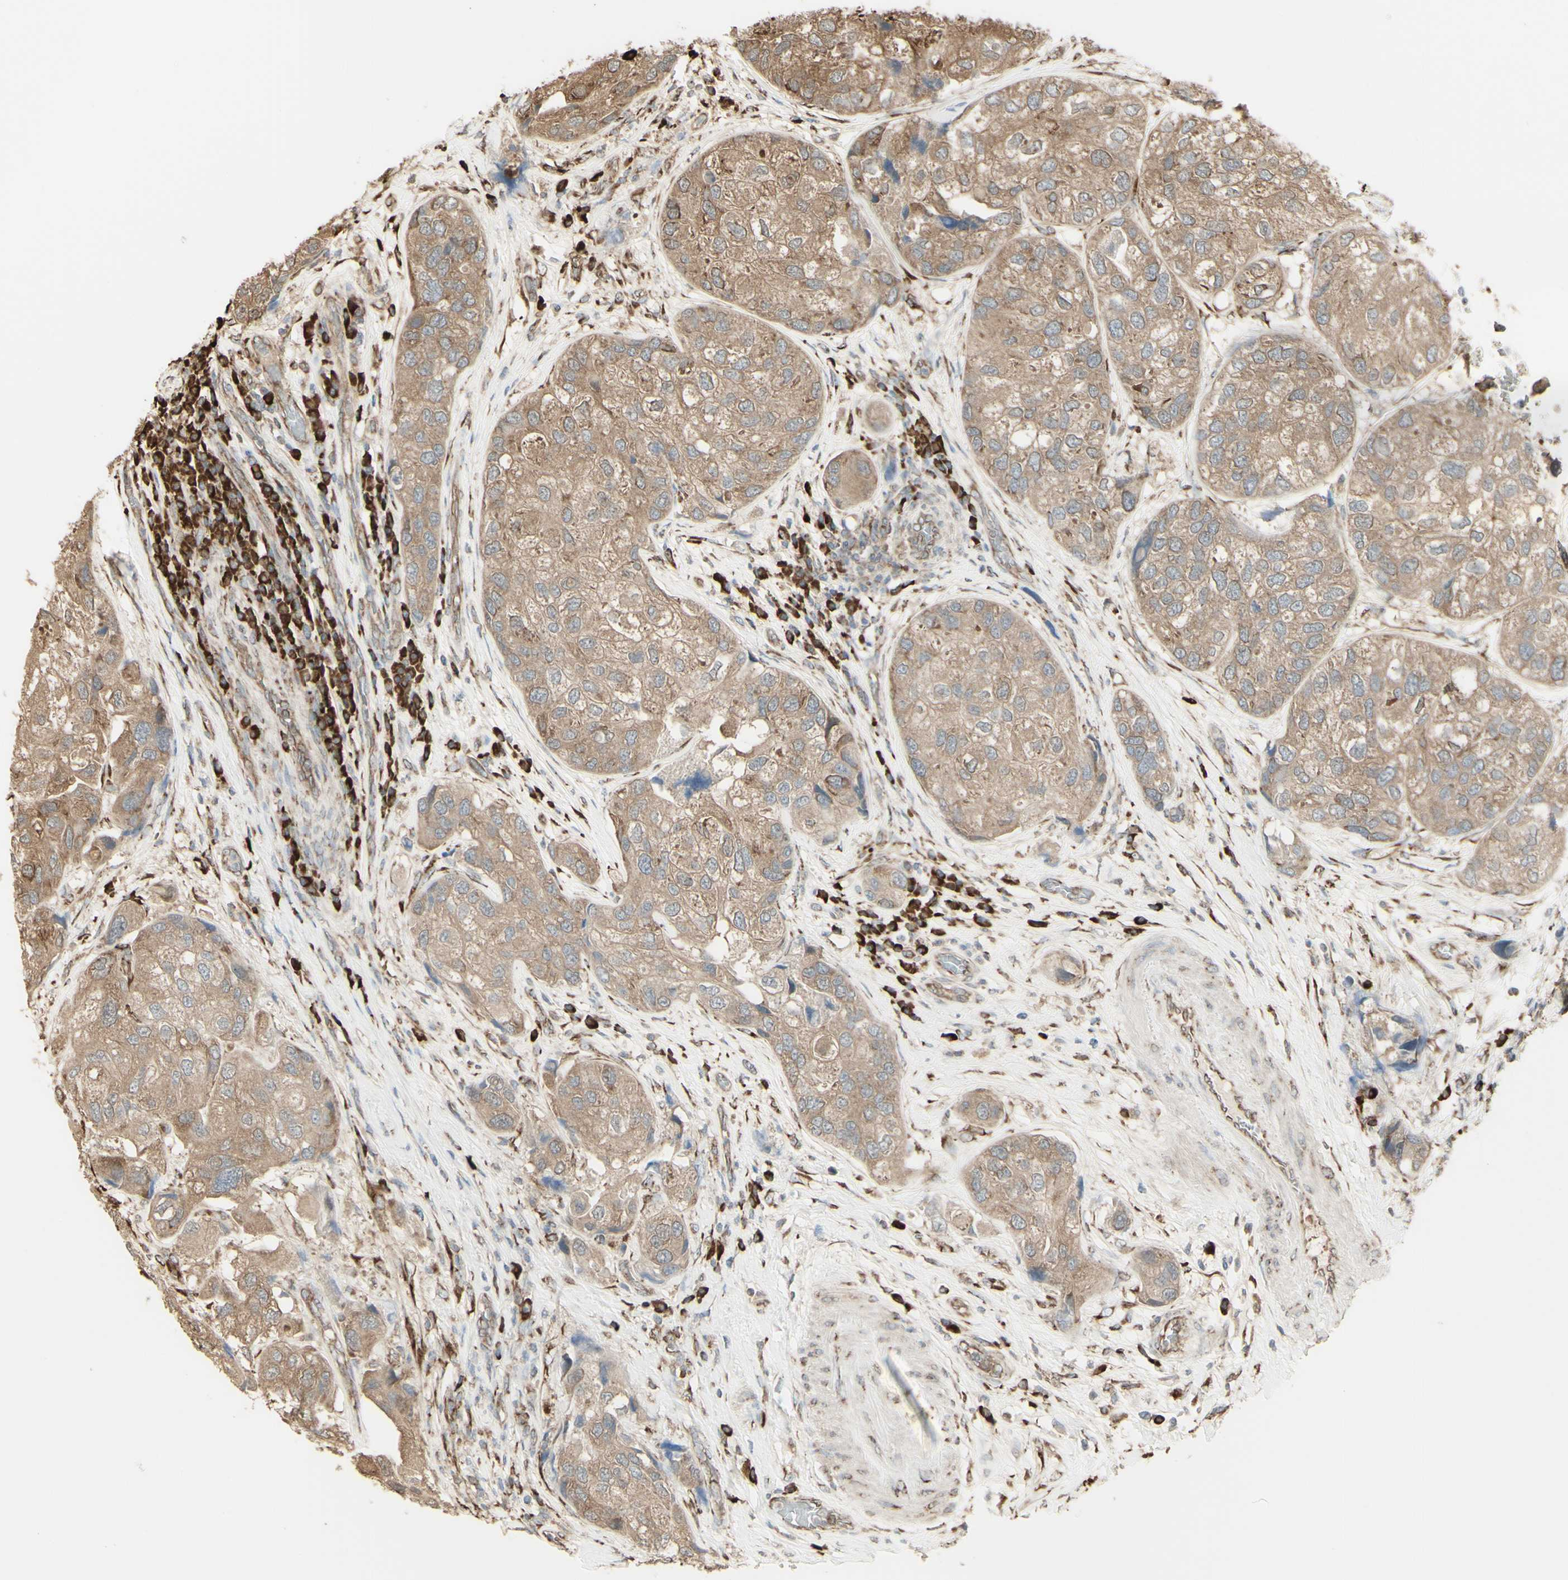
{"staining": {"intensity": "moderate", "quantity": ">75%", "location": "cytoplasmic/membranous"}, "tissue": "urothelial cancer", "cell_type": "Tumor cells", "image_type": "cancer", "snomed": [{"axis": "morphology", "description": "Urothelial carcinoma, High grade"}, {"axis": "topography", "description": "Urinary bladder"}], "caption": "Protein staining of urothelial cancer tissue shows moderate cytoplasmic/membranous positivity in about >75% of tumor cells.", "gene": "EEF1B2", "patient": {"sex": "female", "age": 64}}